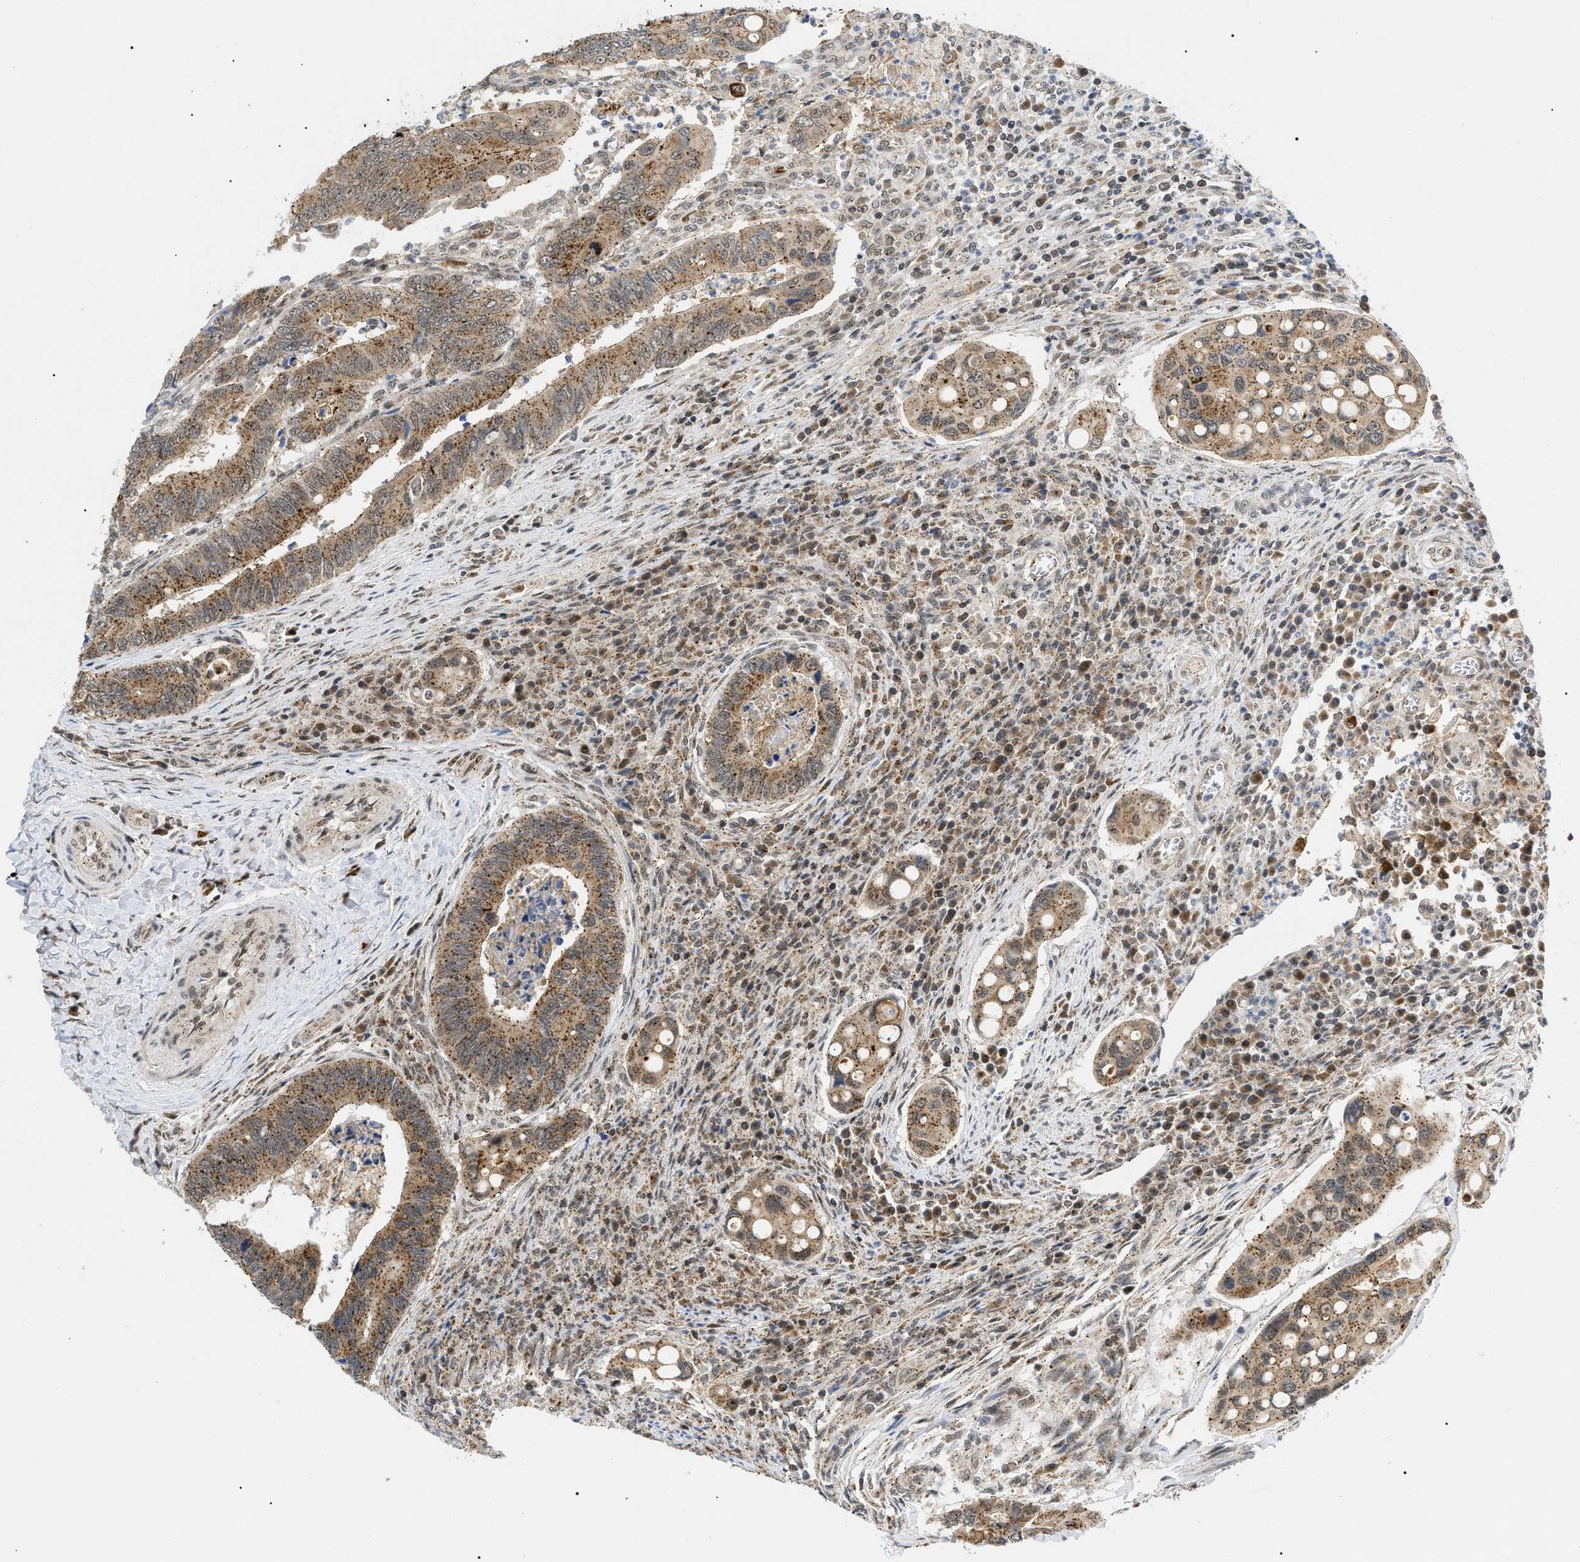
{"staining": {"intensity": "moderate", "quantity": ">75%", "location": "cytoplasmic/membranous"}, "tissue": "colorectal cancer", "cell_type": "Tumor cells", "image_type": "cancer", "snomed": [{"axis": "morphology", "description": "Inflammation, NOS"}, {"axis": "morphology", "description": "Adenocarcinoma, NOS"}, {"axis": "topography", "description": "Colon"}], "caption": "Adenocarcinoma (colorectal) stained for a protein (brown) displays moderate cytoplasmic/membranous positive positivity in approximately >75% of tumor cells.", "gene": "ZBTB11", "patient": {"sex": "male", "age": 72}}